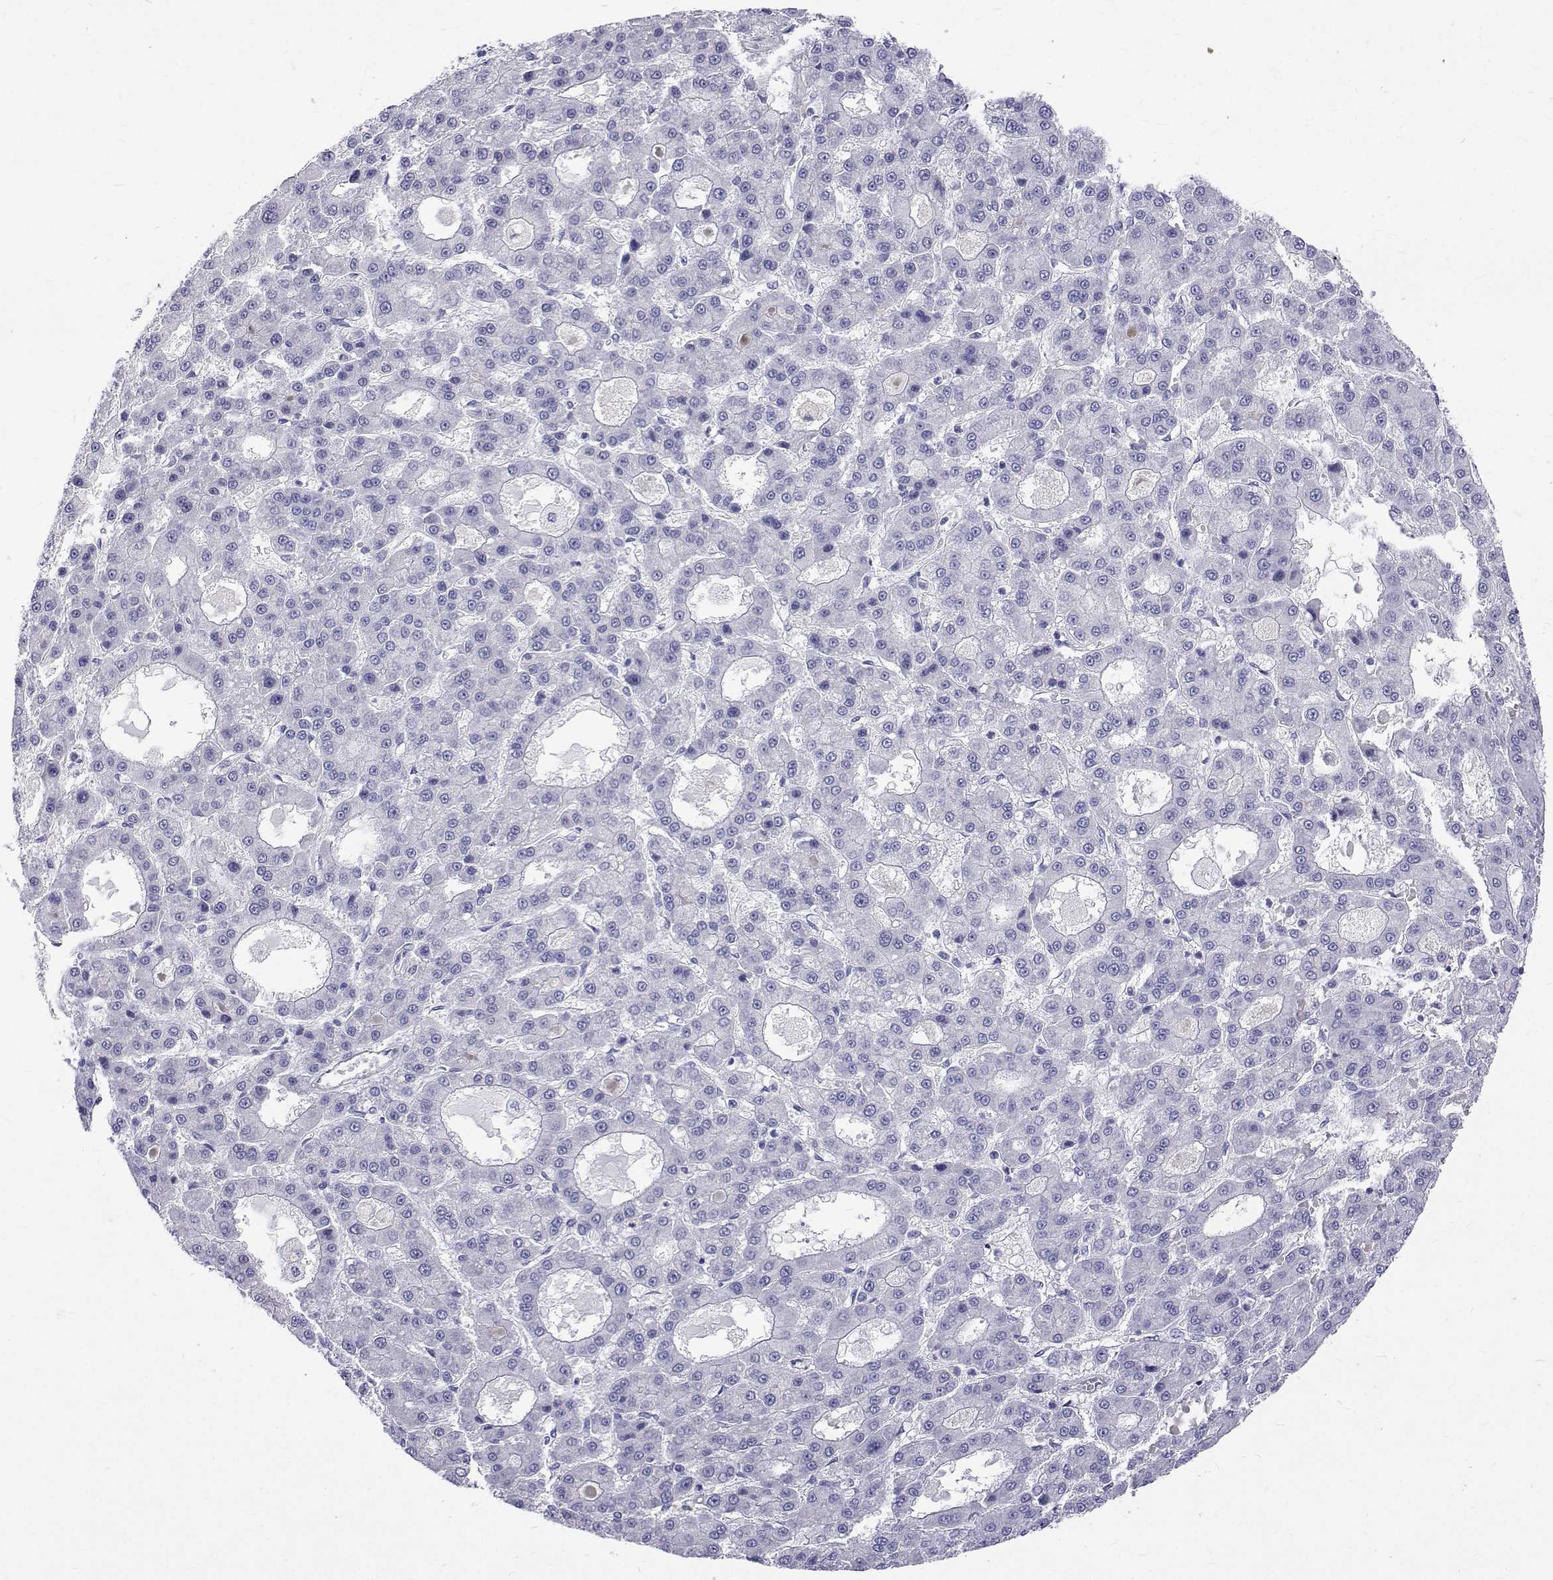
{"staining": {"intensity": "negative", "quantity": "none", "location": "none"}, "tissue": "liver cancer", "cell_type": "Tumor cells", "image_type": "cancer", "snomed": [{"axis": "morphology", "description": "Carcinoma, Hepatocellular, NOS"}, {"axis": "topography", "description": "Liver"}], "caption": "A high-resolution micrograph shows IHC staining of liver hepatocellular carcinoma, which demonstrates no significant positivity in tumor cells. (Immunohistochemistry, brightfield microscopy, high magnification).", "gene": "OPRPN", "patient": {"sex": "male", "age": 70}}